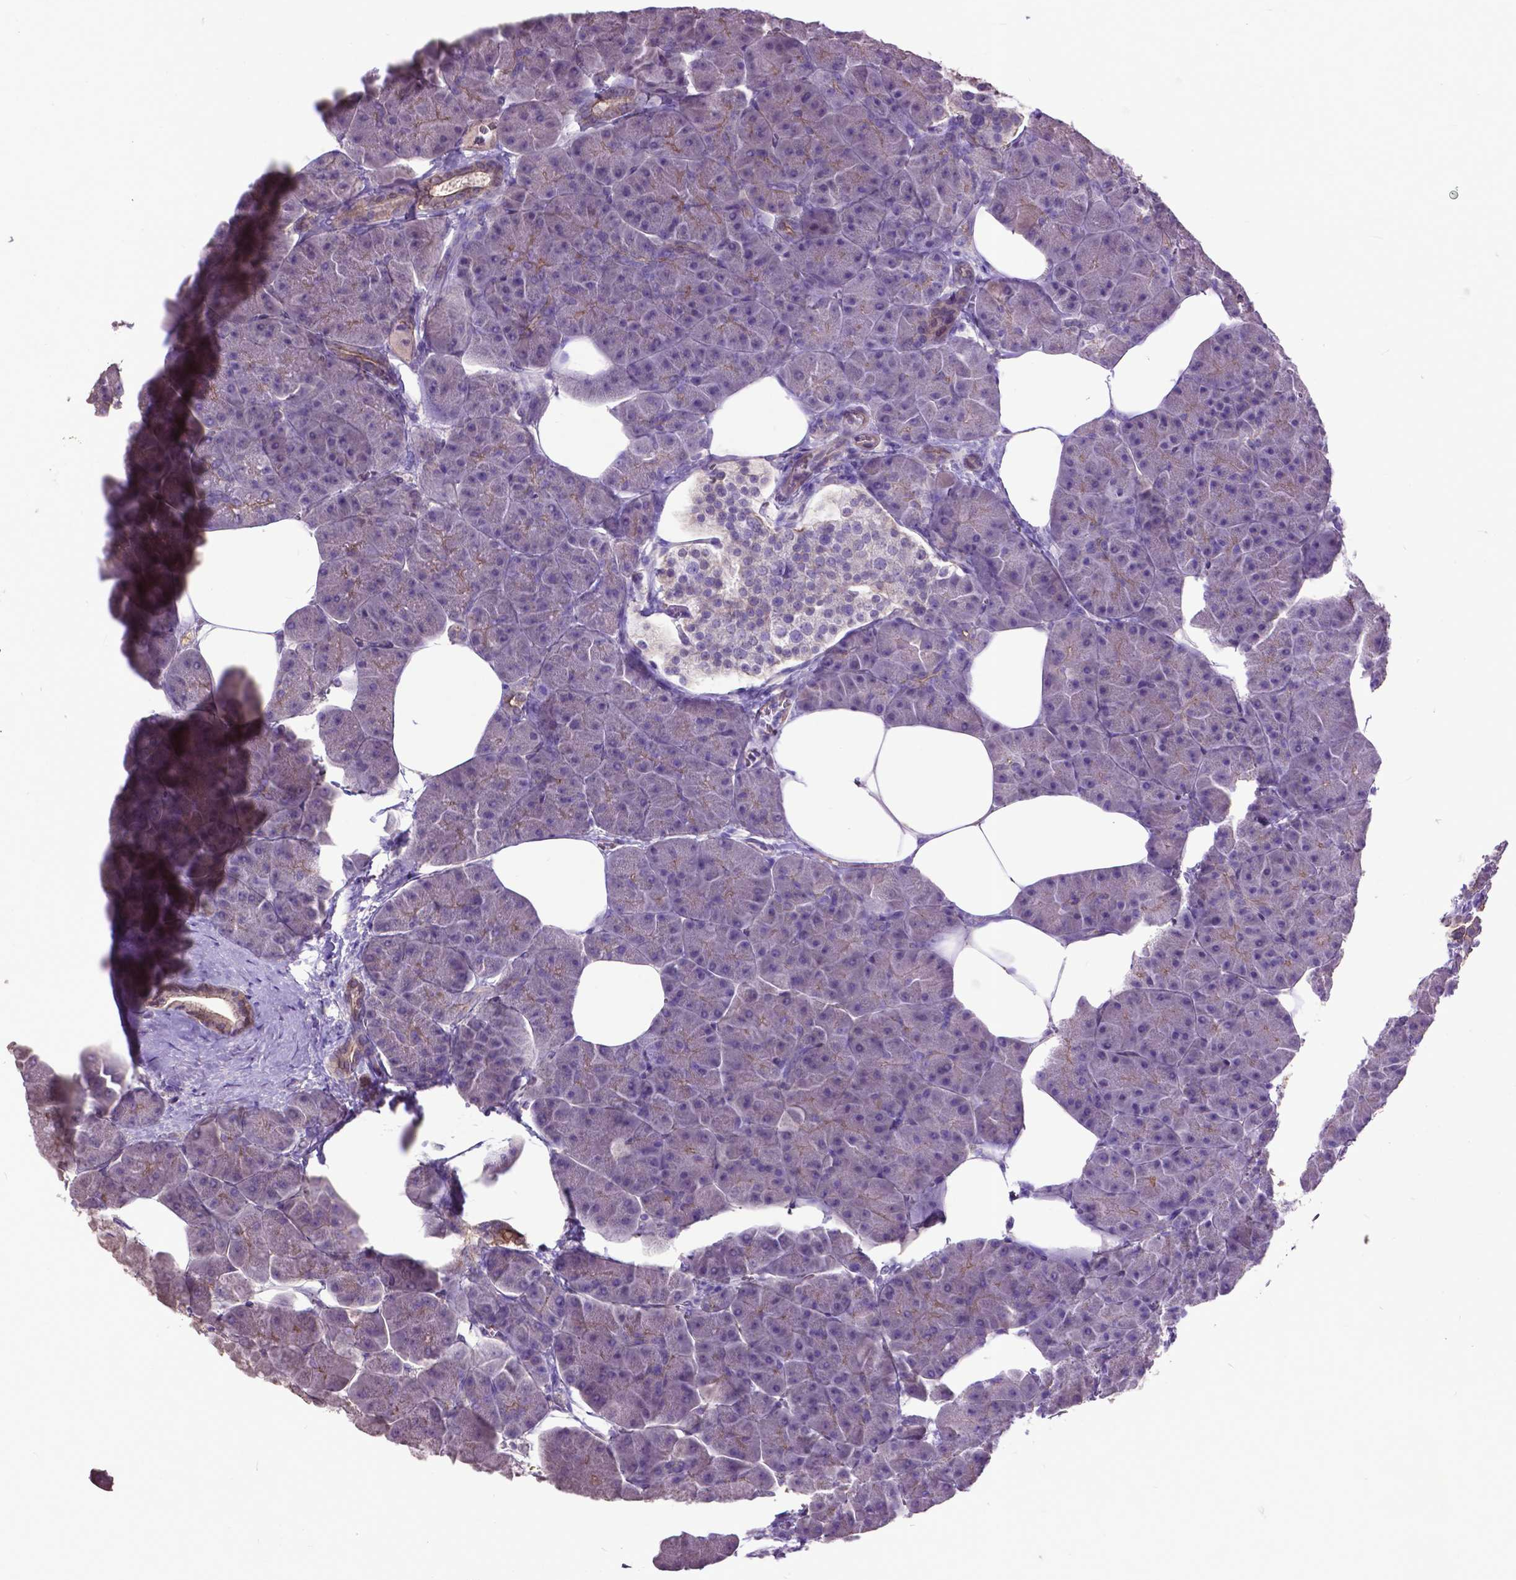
{"staining": {"intensity": "weak", "quantity": "<25%", "location": "cytoplasmic/membranous"}, "tissue": "pancreas", "cell_type": "Exocrine glandular cells", "image_type": "normal", "snomed": [{"axis": "morphology", "description": "Normal tissue, NOS"}, {"axis": "topography", "description": "Adipose tissue"}, {"axis": "topography", "description": "Pancreas"}, {"axis": "topography", "description": "Peripheral nerve tissue"}], "caption": "The immunohistochemistry histopathology image has no significant staining in exocrine glandular cells of pancreas. (Stains: DAB IHC with hematoxylin counter stain, Microscopy: brightfield microscopy at high magnification).", "gene": "PDLIM1", "patient": {"sex": "female", "age": 58}}